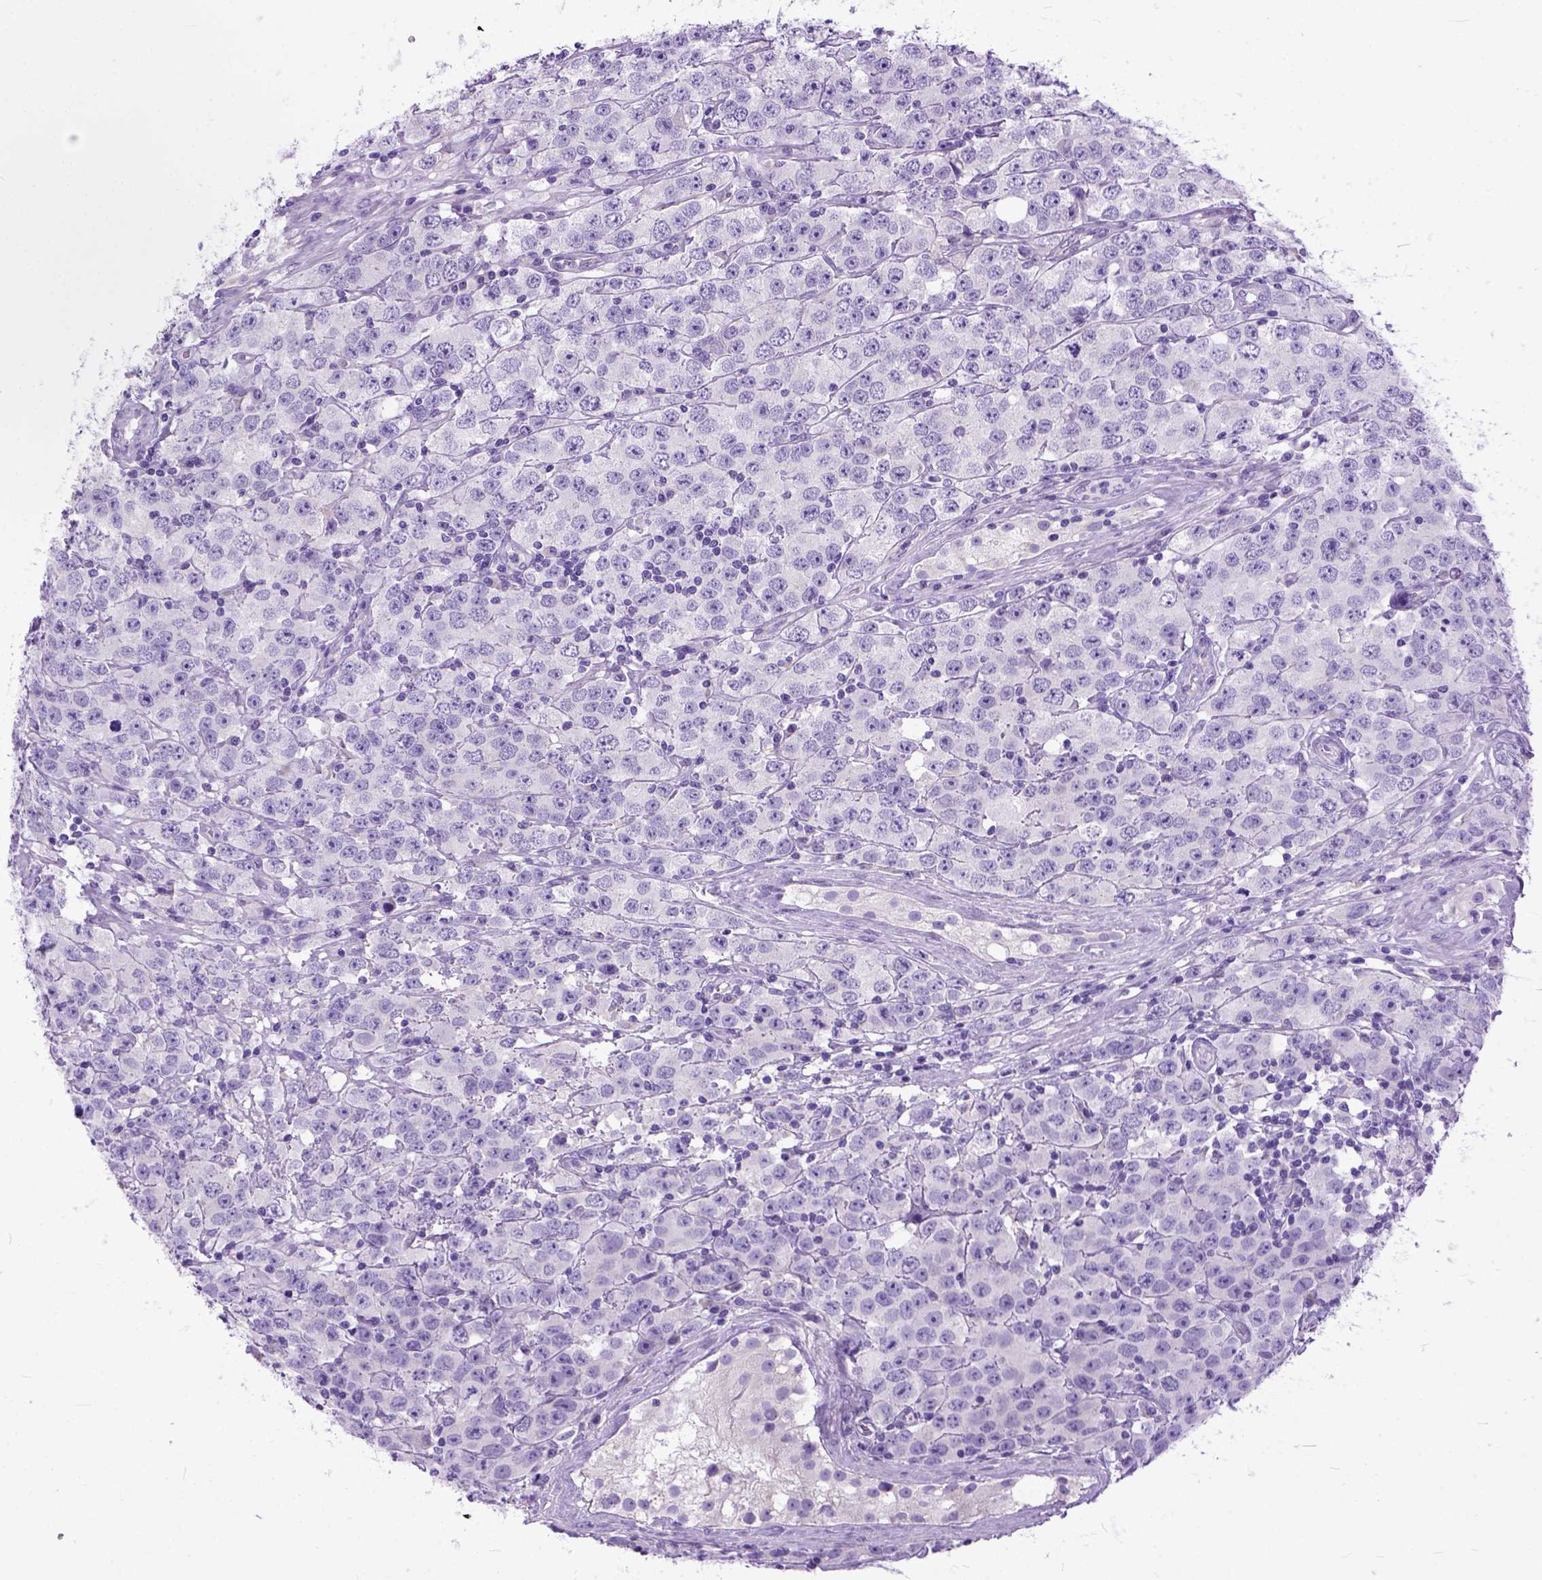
{"staining": {"intensity": "negative", "quantity": "none", "location": "none"}, "tissue": "testis cancer", "cell_type": "Tumor cells", "image_type": "cancer", "snomed": [{"axis": "morphology", "description": "Seminoma, NOS"}, {"axis": "topography", "description": "Testis"}], "caption": "IHC photomicrograph of human testis seminoma stained for a protein (brown), which displays no positivity in tumor cells.", "gene": "PPL", "patient": {"sex": "male", "age": 52}}